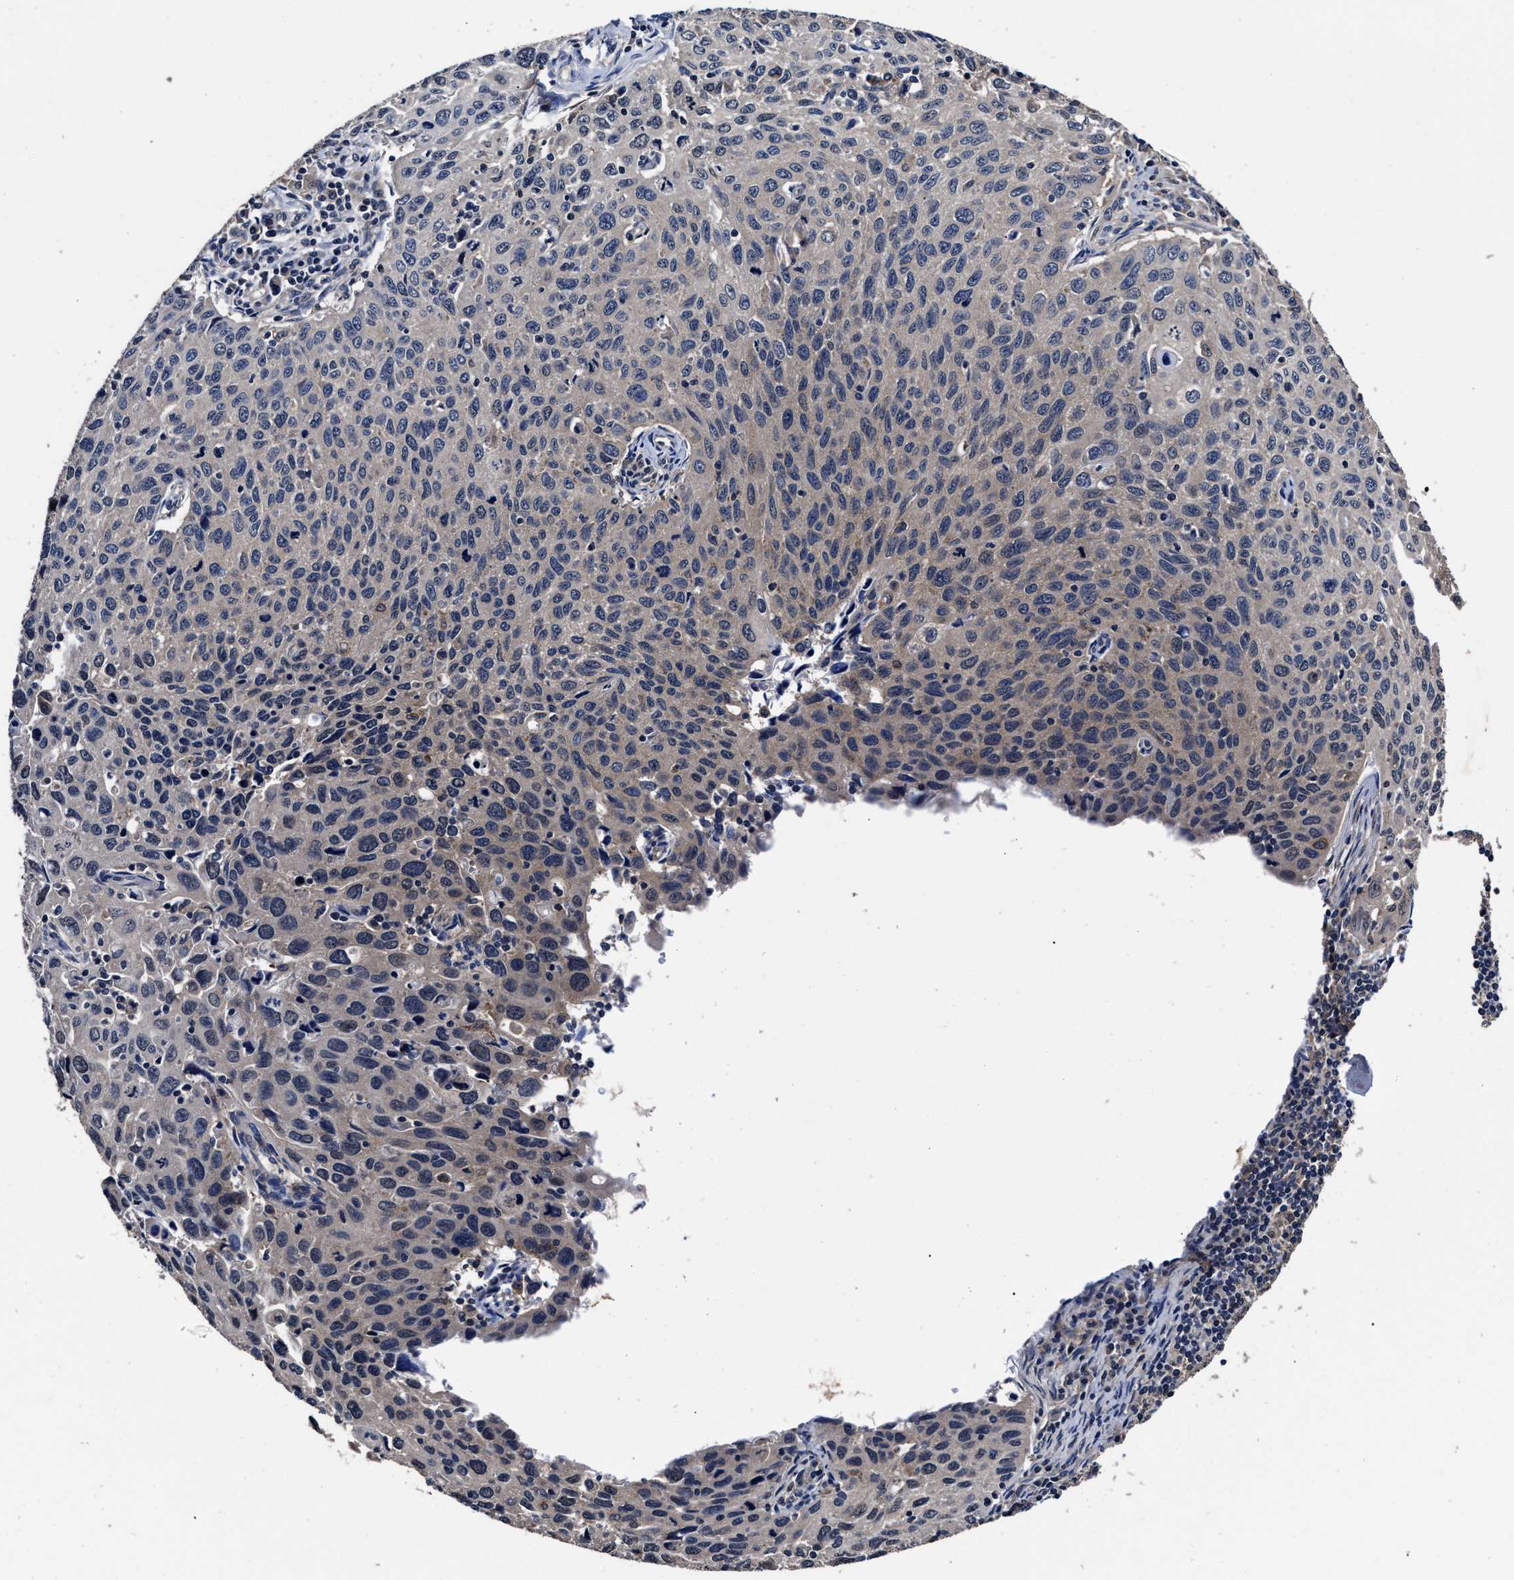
{"staining": {"intensity": "weak", "quantity": "<25%", "location": "cytoplasmic/membranous"}, "tissue": "cervical cancer", "cell_type": "Tumor cells", "image_type": "cancer", "snomed": [{"axis": "morphology", "description": "Squamous cell carcinoma, NOS"}, {"axis": "topography", "description": "Cervix"}], "caption": "There is no significant staining in tumor cells of cervical squamous cell carcinoma.", "gene": "SOCS5", "patient": {"sex": "female", "age": 53}}